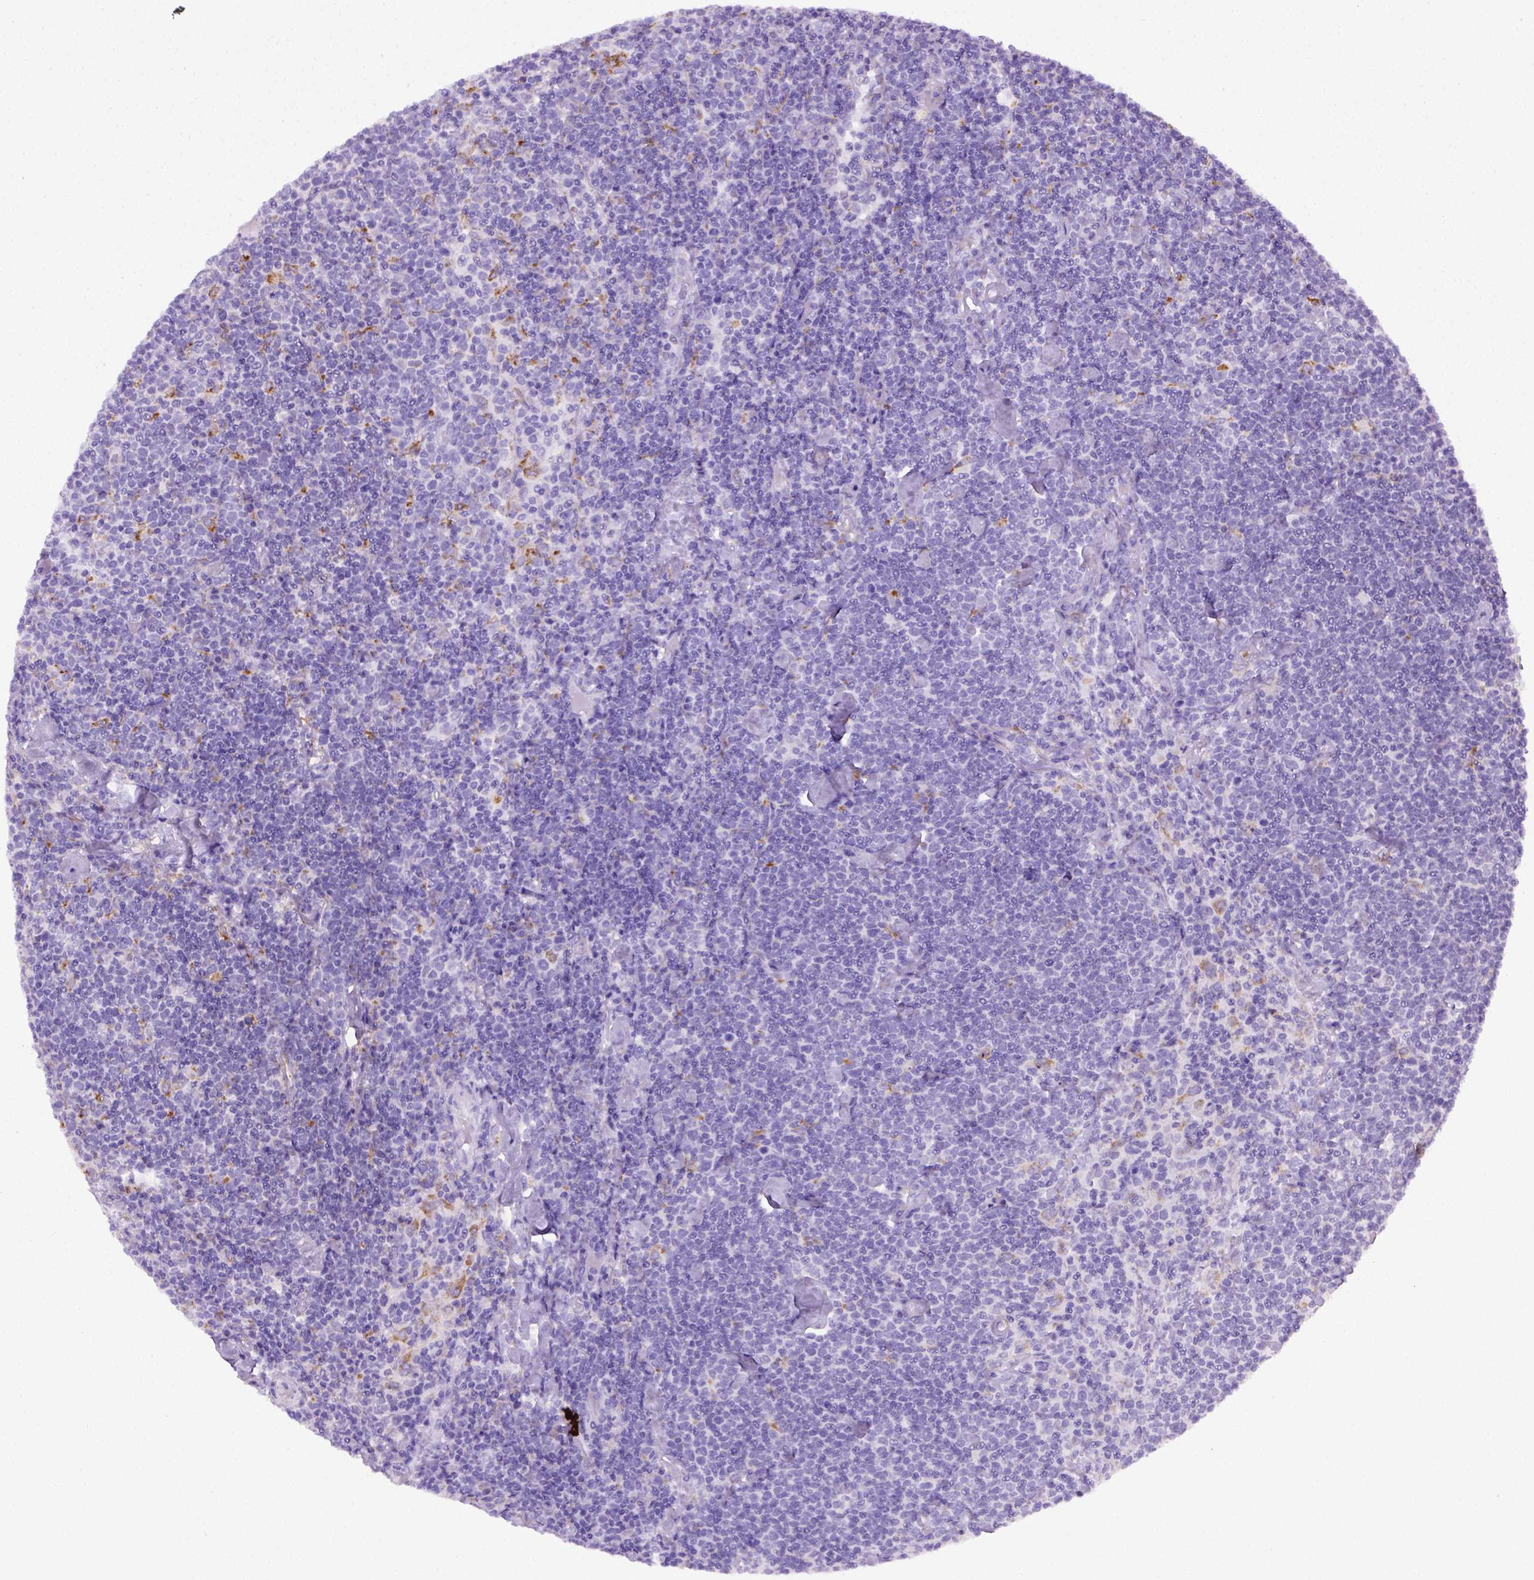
{"staining": {"intensity": "negative", "quantity": "none", "location": "none"}, "tissue": "lymphoma", "cell_type": "Tumor cells", "image_type": "cancer", "snomed": [{"axis": "morphology", "description": "Malignant lymphoma, non-Hodgkin's type, High grade"}, {"axis": "topography", "description": "Lymph node"}], "caption": "Immunohistochemistry of human lymphoma displays no staining in tumor cells.", "gene": "CD68", "patient": {"sex": "male", "age": 61}}